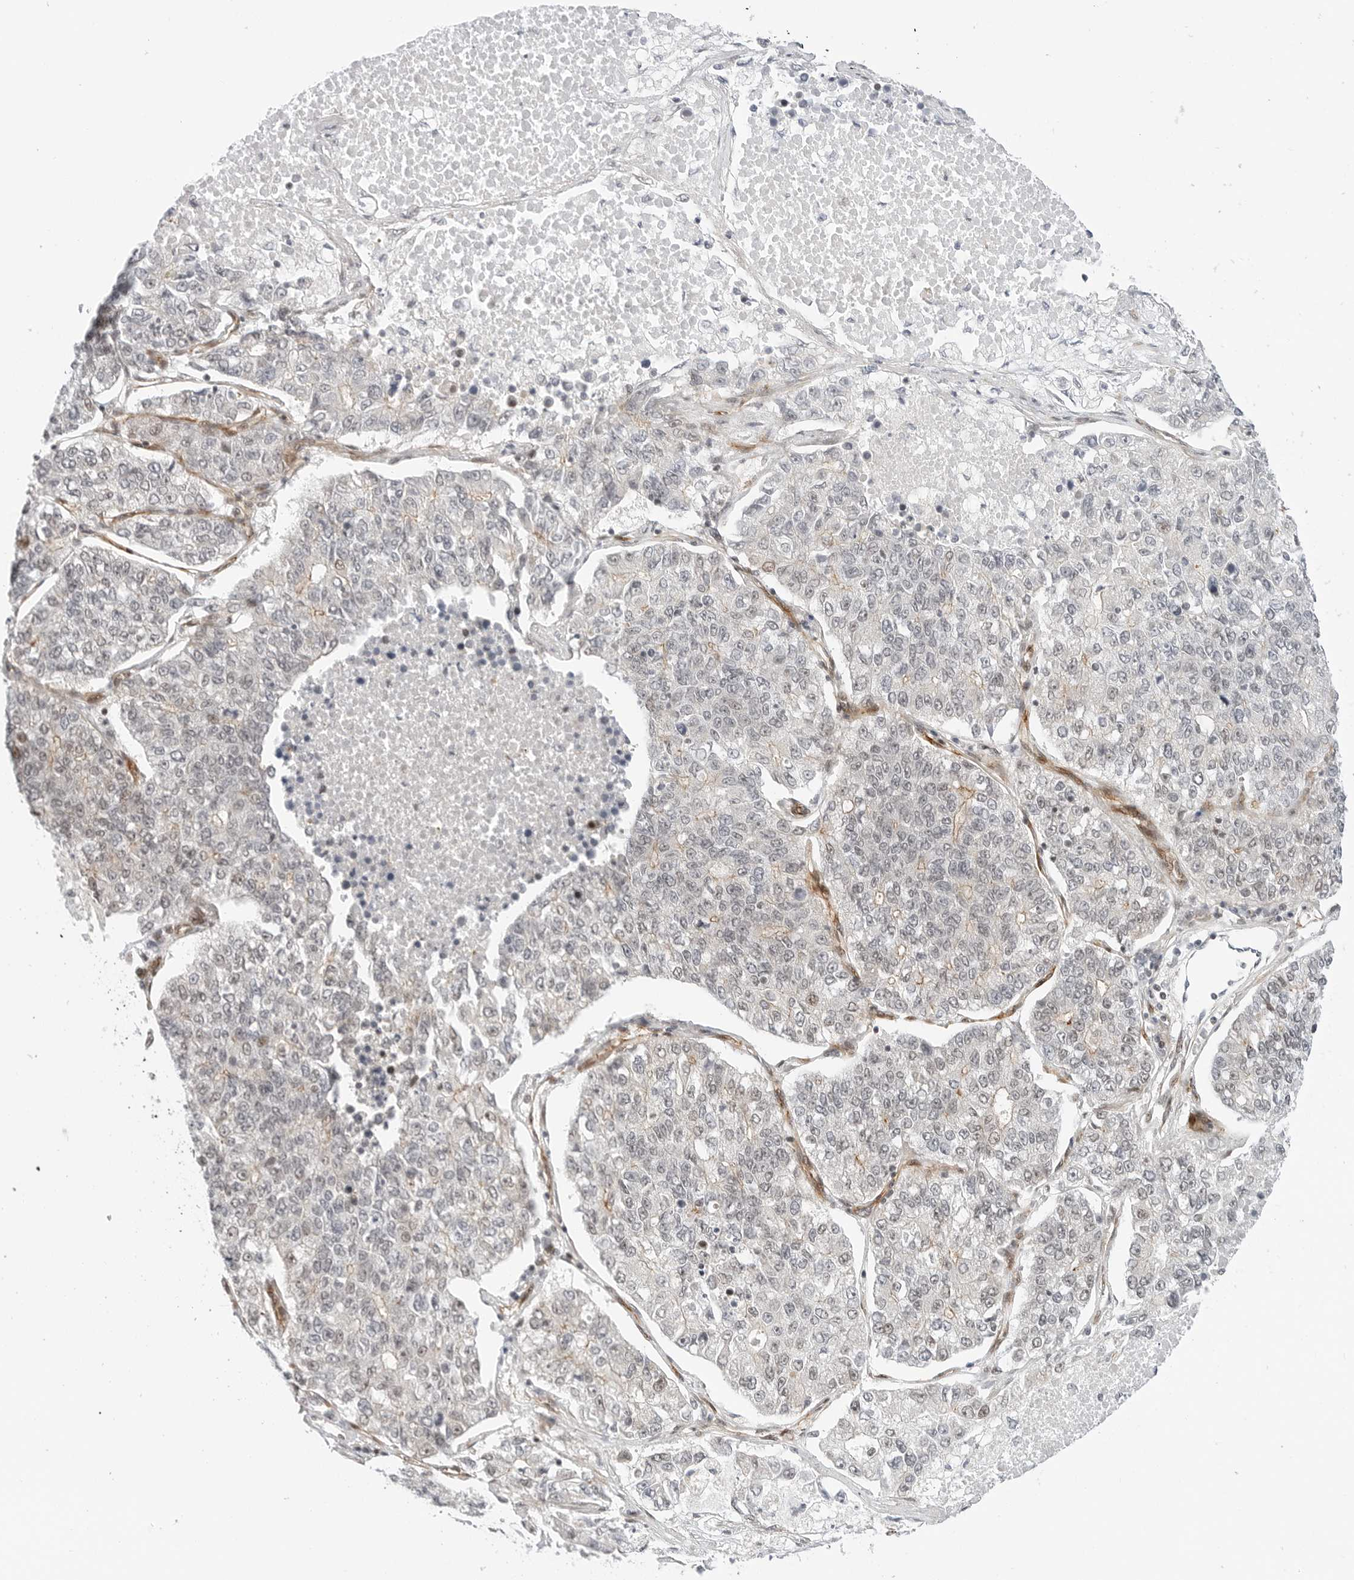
{"staining": {"intensity": "negative", "quantity": "none", "location": "none"}, "tissue": "lung cancer", "cell_type": "Tumor cells", "image_type": "cancer", "snomed": [{"axis": "morphology", "description": "Adenocarcinoma, NOS"}, {"axis": "topography", "description": "Lung"}], "caption": "A photomicrograph of lung cancer stained for a protein demonstrates no brown staining in tumor cells.", "gene": "ZNF613", "patient": {"sex": "male", "age": 49}}